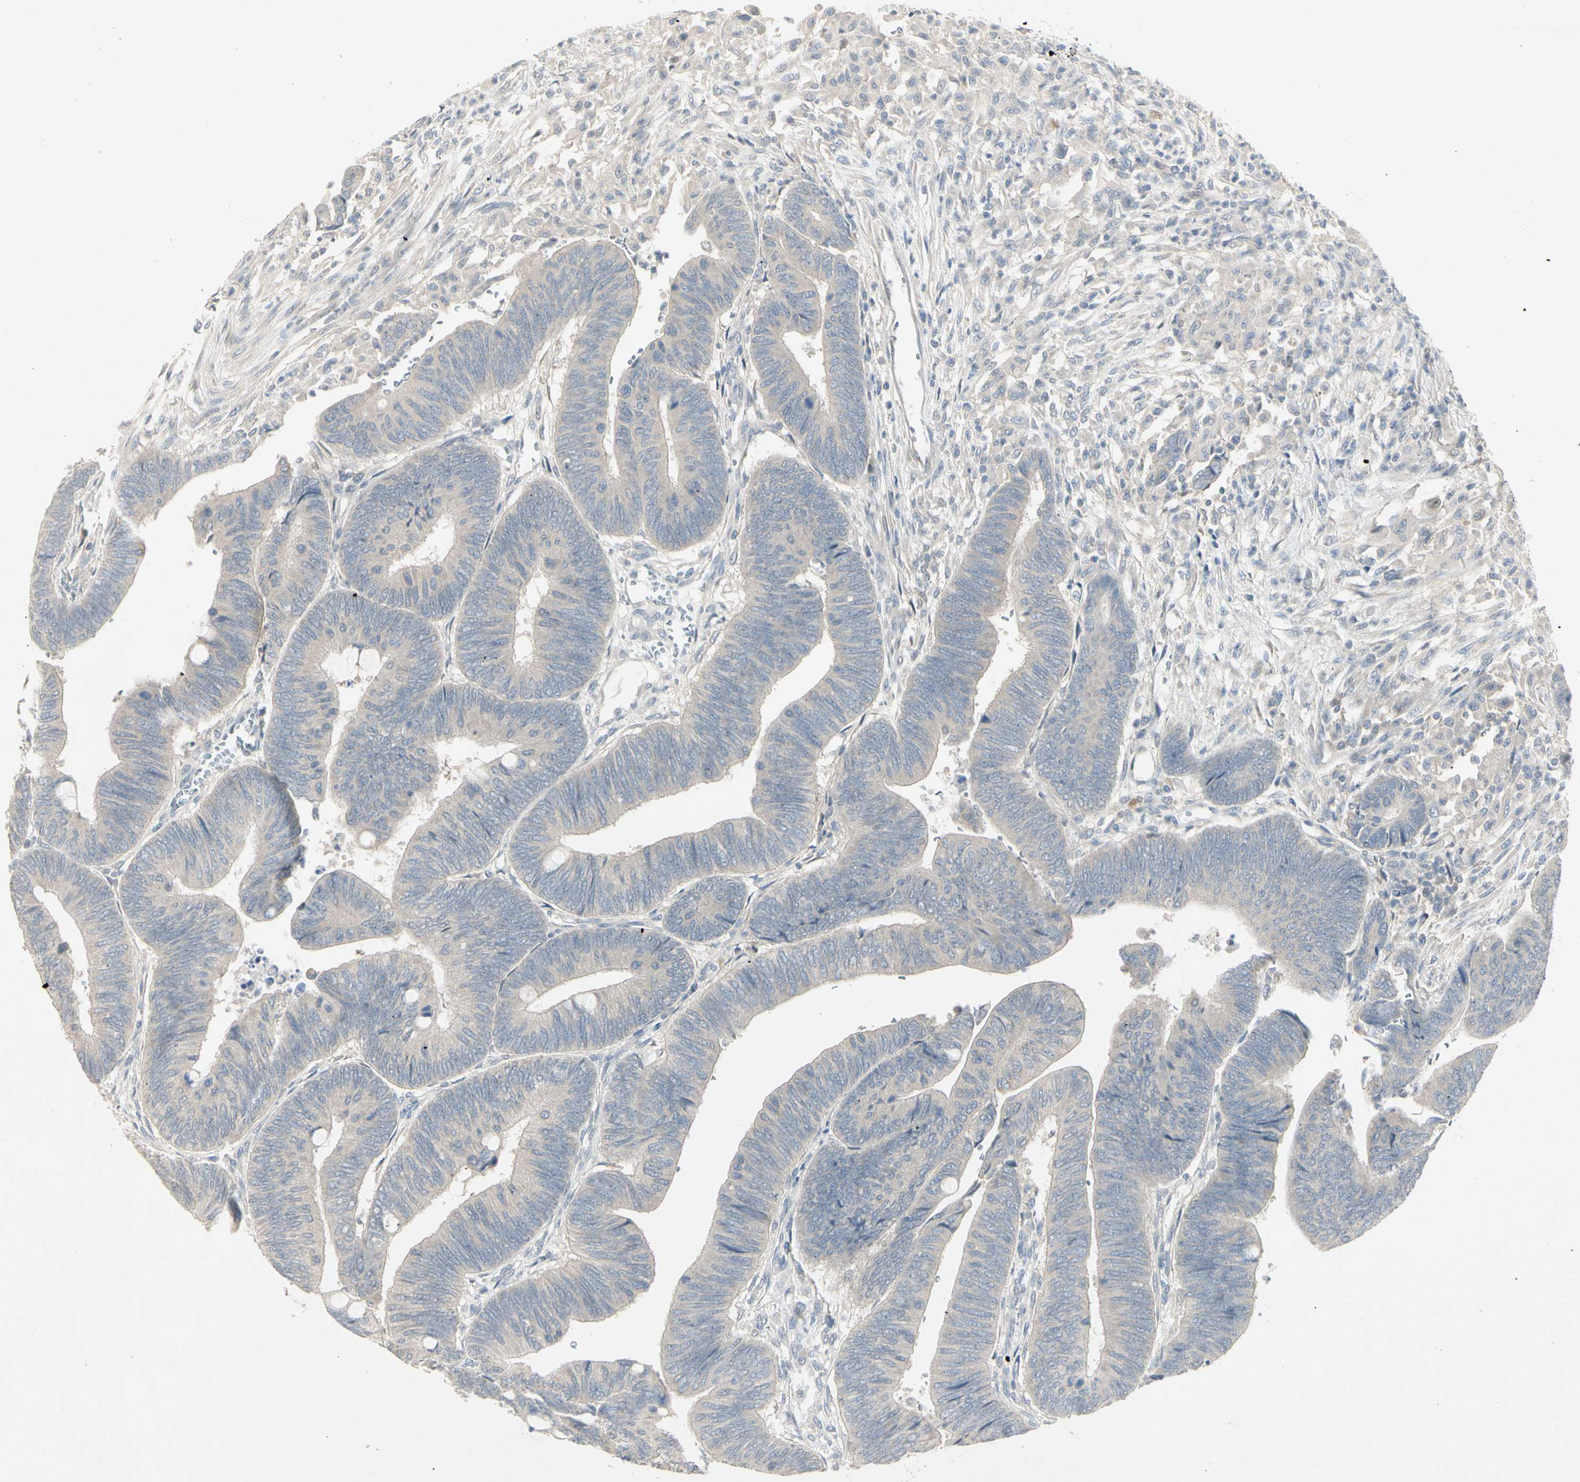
{"staining": {"intensity": "negative", "quantity": "none", "location": "none"}, "tissue": "colorectal cancer", "cell_type": "Tumor cells", "image_type": "cancer", "snomed": [{"axis": "morphology", "description": "Normal tissue, NOS"}, {"axis": "morphology", "description": "Adenocarcinoma, NOS"}, {"axis": "topography", "description": "Rectum"}, {"axis": "topography", "description": "Peripheral nerve tissue"}], "caption": "The immunohistochemistry micrograph has no significant expression in tumor cells of colorectal cancer (adenocarcinoma) tissue. (Stains: DAB (3,3'-diaminobenzidine) IHC with hematoxylin counter stain, Microscopy: brightfield microscopy at high magnification).", "gene": "PRSS21", "patient": {"sex": "male", "age": 92}}